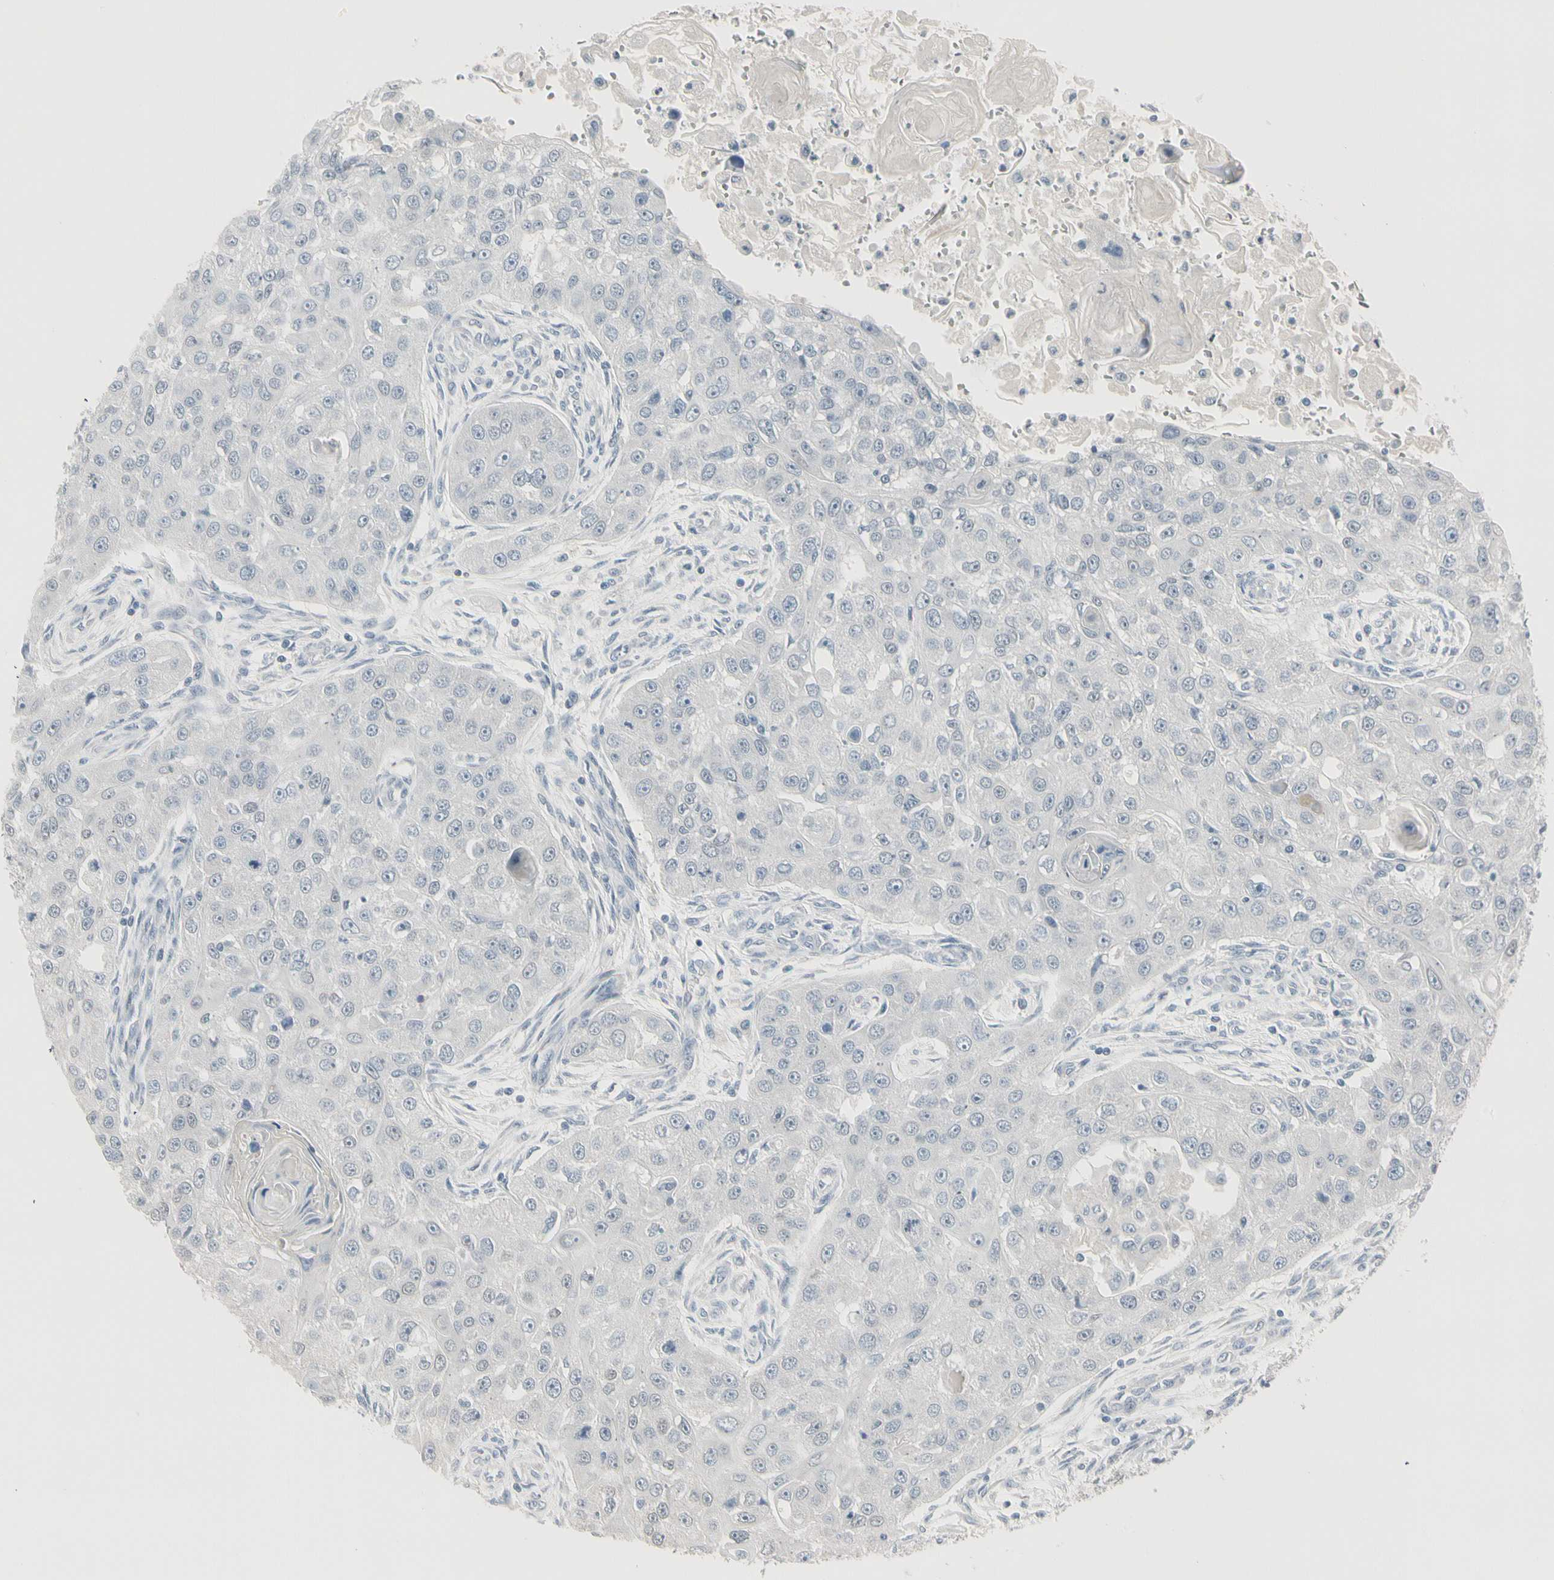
{"staining": {"intensity": "negative", "quantity": "none", "location": "none"}, "tissue": "head and neck cancer", "cell_type": "Tumor cells", "image_type": "cancer", "snomed": [{"axis": "morphology", "description": "Normal tissue, NOS"}, {"axis": "morphology", "description": "Squamous cell carcinoma, NOS"}, {"axis": "topography", "description": "Skeletal muscle"}, {"axis": "topography", "description": "Head-Neck"}], "caption": "Head and neck cancer was stained to show a protein in brown. There is no significant positivity in tumor cells.", "gene": "DMPK", "patient": {"sex": "male", "age": 51}}